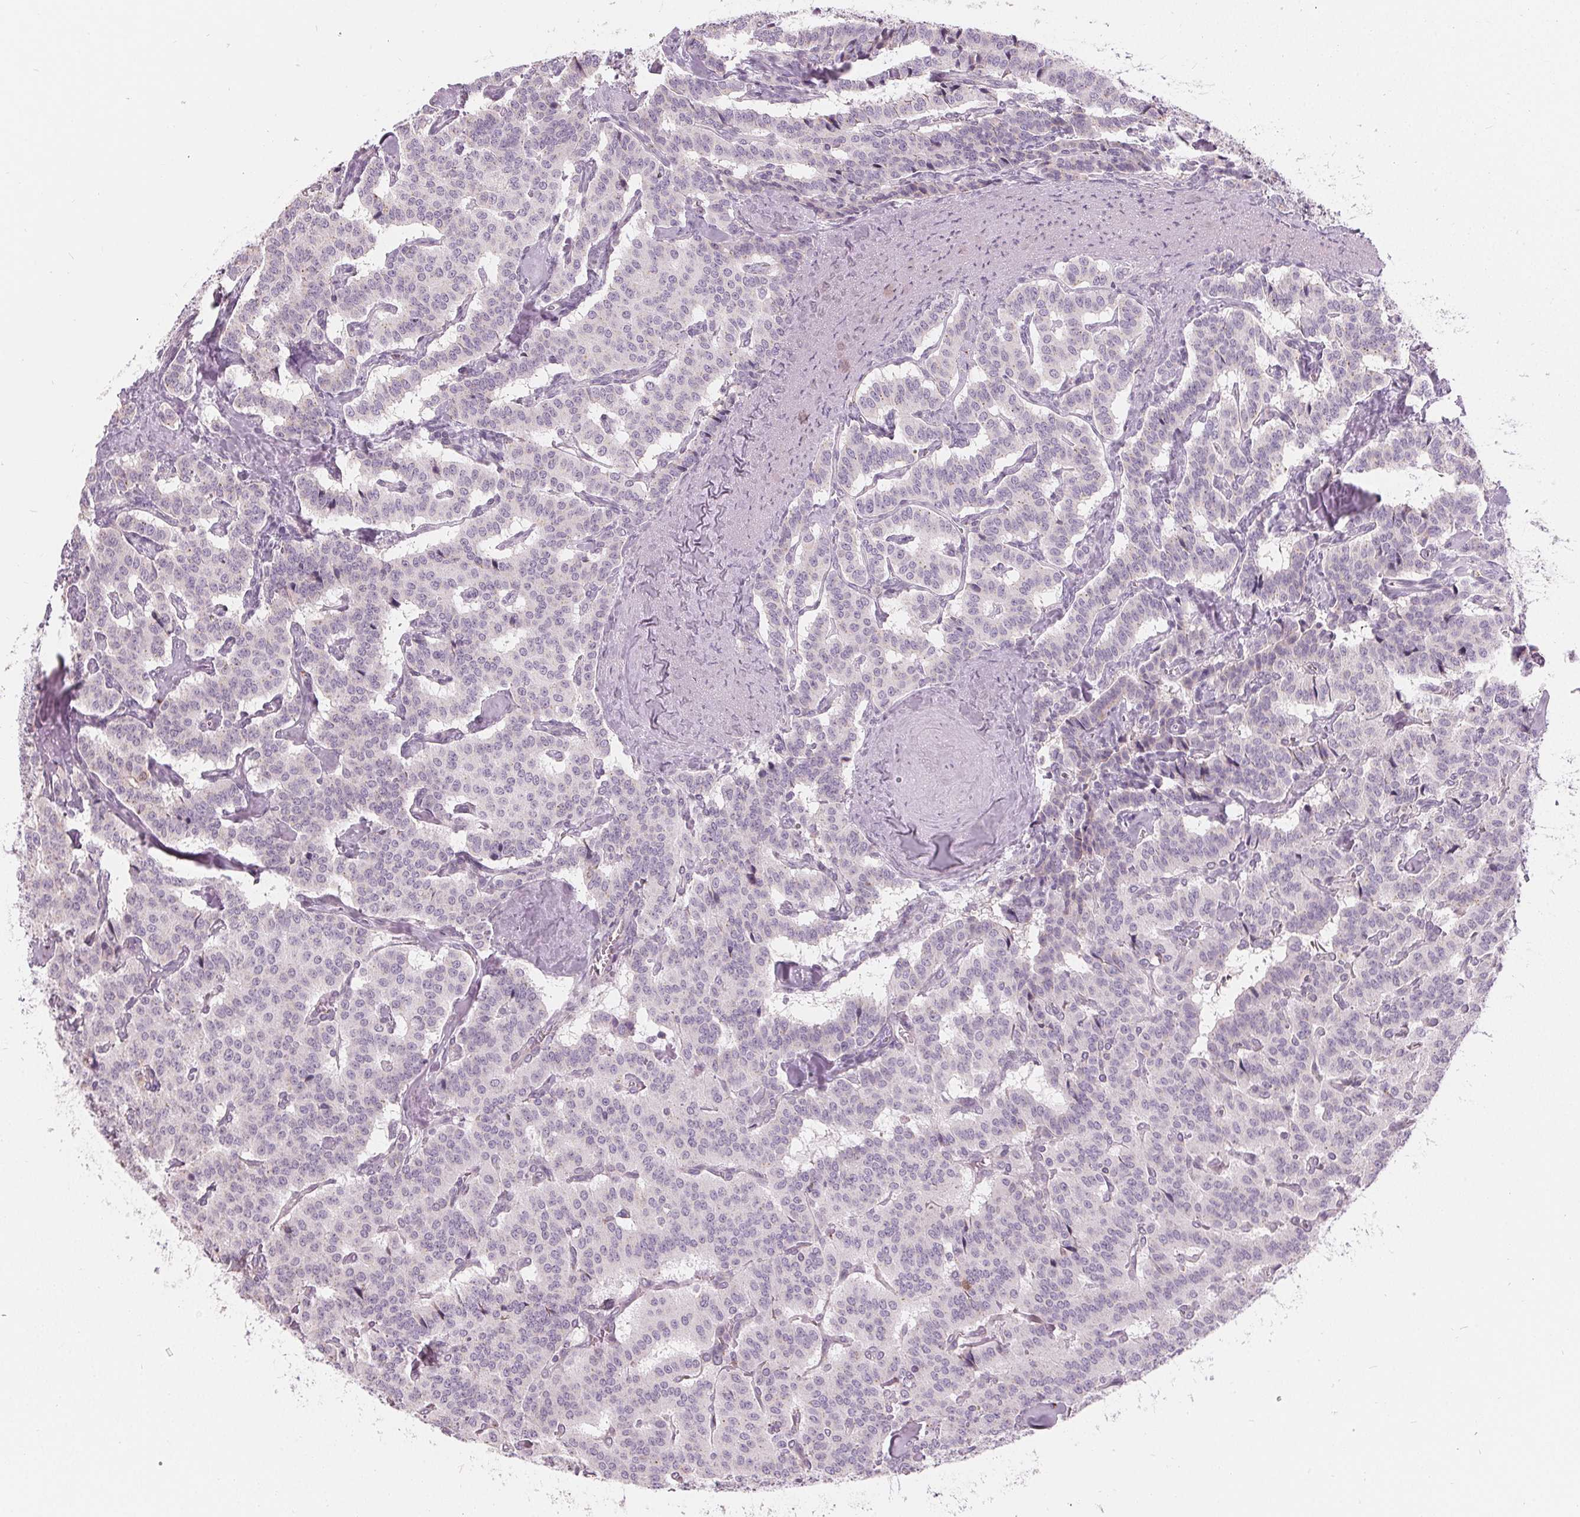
{"staining": {"intensity": "negative", "quantity": "none", "location": "none"}, "tissue": "carcinoid", "cell_type": "Tumor cells", "image_type": "cancer", "snomed": [{"axis": "morphology", "description": "Carcinoid, malignant, NOS"}, {"axis": "topography", "description": "Lung"}], "caption": "Immunohistochemistry micrograph of neoplastic tissue: carcinoid stained with DAB (3,3'-diaminobenzidine) exhibits no significant protein staining in tumor cells.", "gene": "HOPX", "patient": {"sex": "female", "age": 46}}